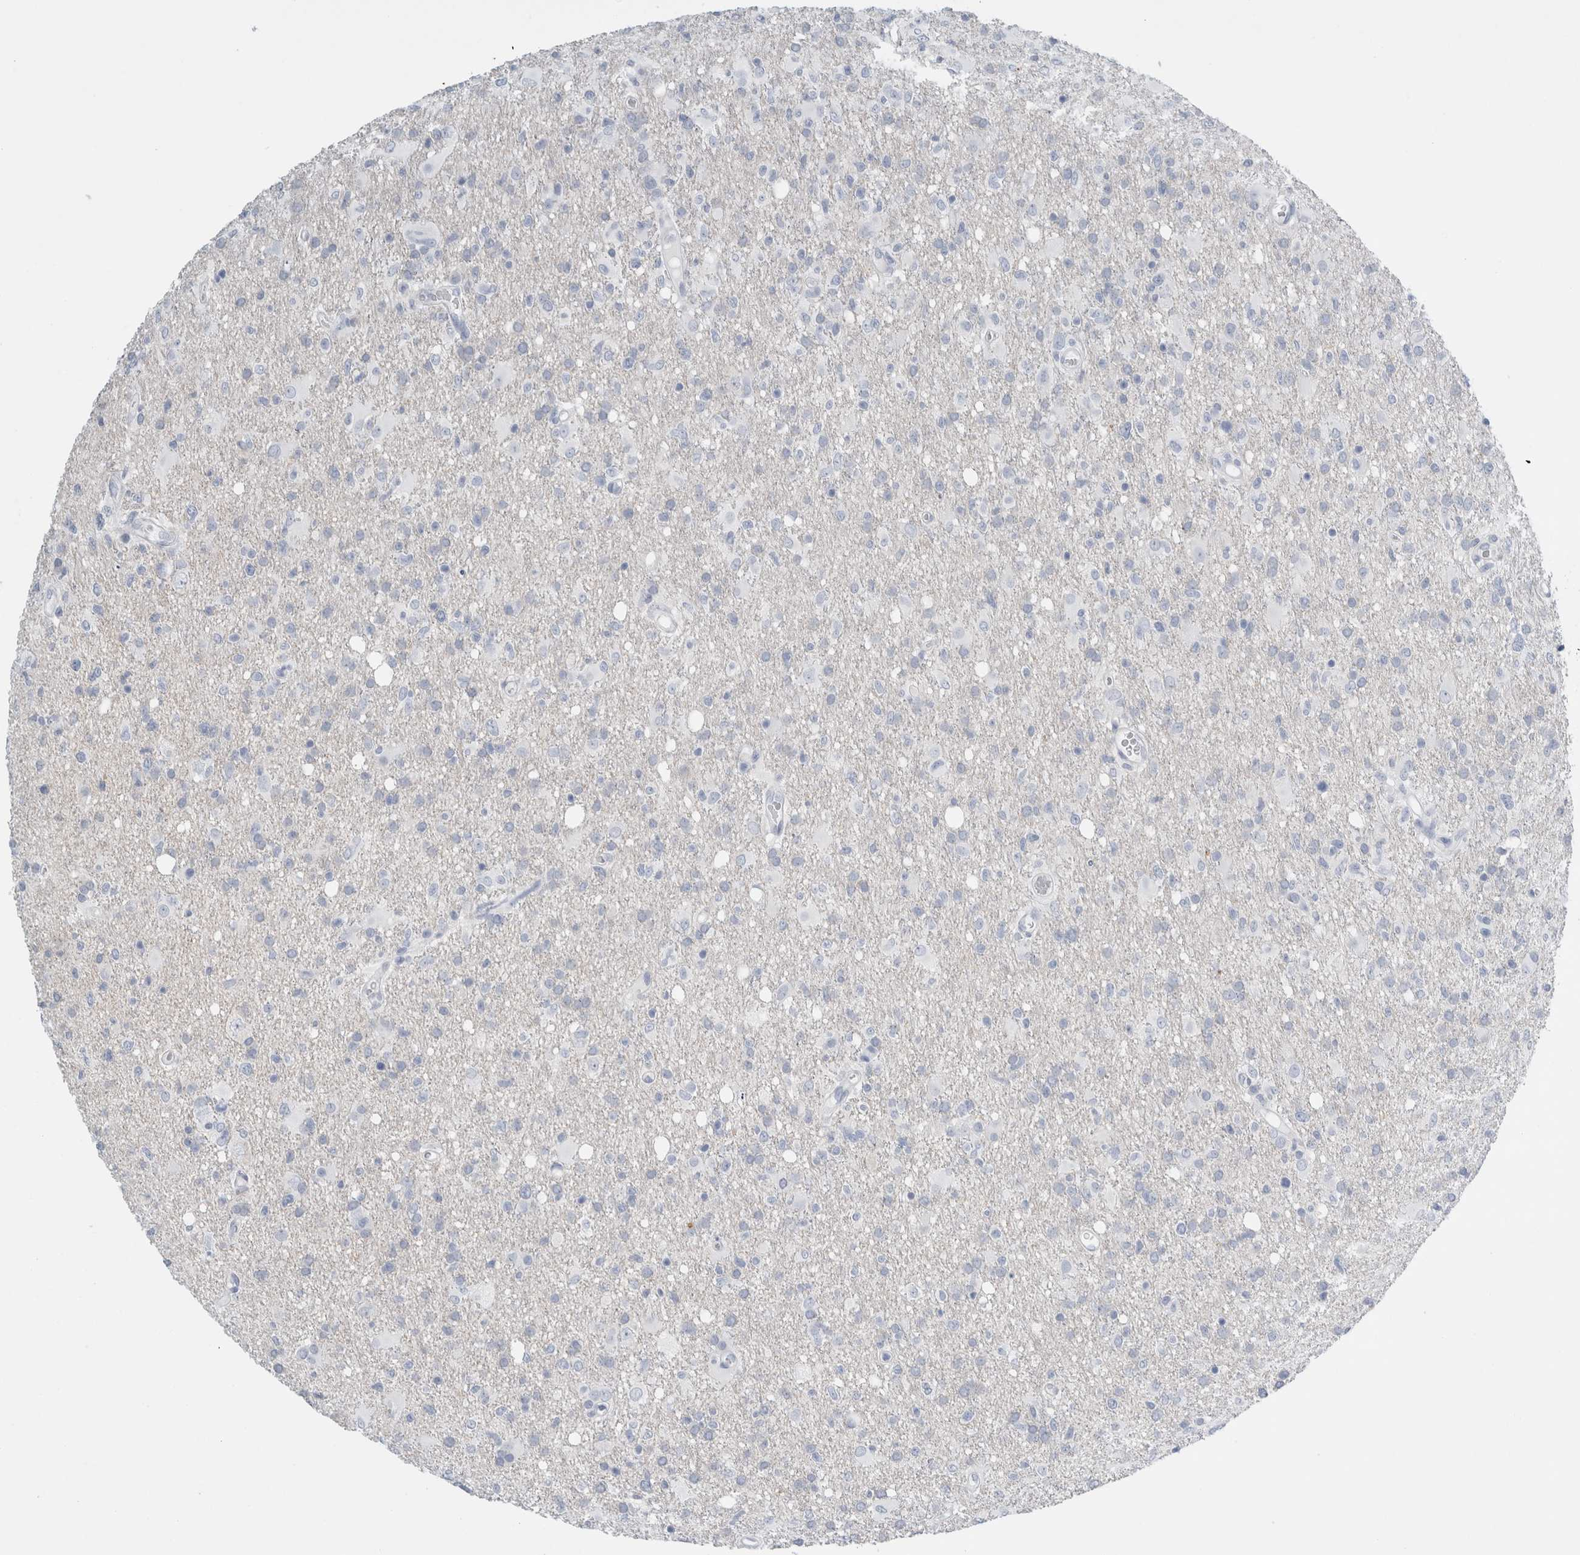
{"staining": {"intensity": "negative", "quantity": "none", "location": "none"}, "tissue": "glioma", "cell_type": "Tumor cells", "image_type": "cancer", "snomed": [{"axis": "morphology", "description": "Glioma, malignant, High grade"}, {"axis": "topography", "description": "Brain"}], "caption": "DAB immunohistochemical staining of glioma exhibits no significant expression in tumor cells. (Brightfield microscopy of DAB immunohistochemistry (IHC) at high magnification).", "gene": "RPH3AL", "patient": {"sex": "female", "age": 57}}